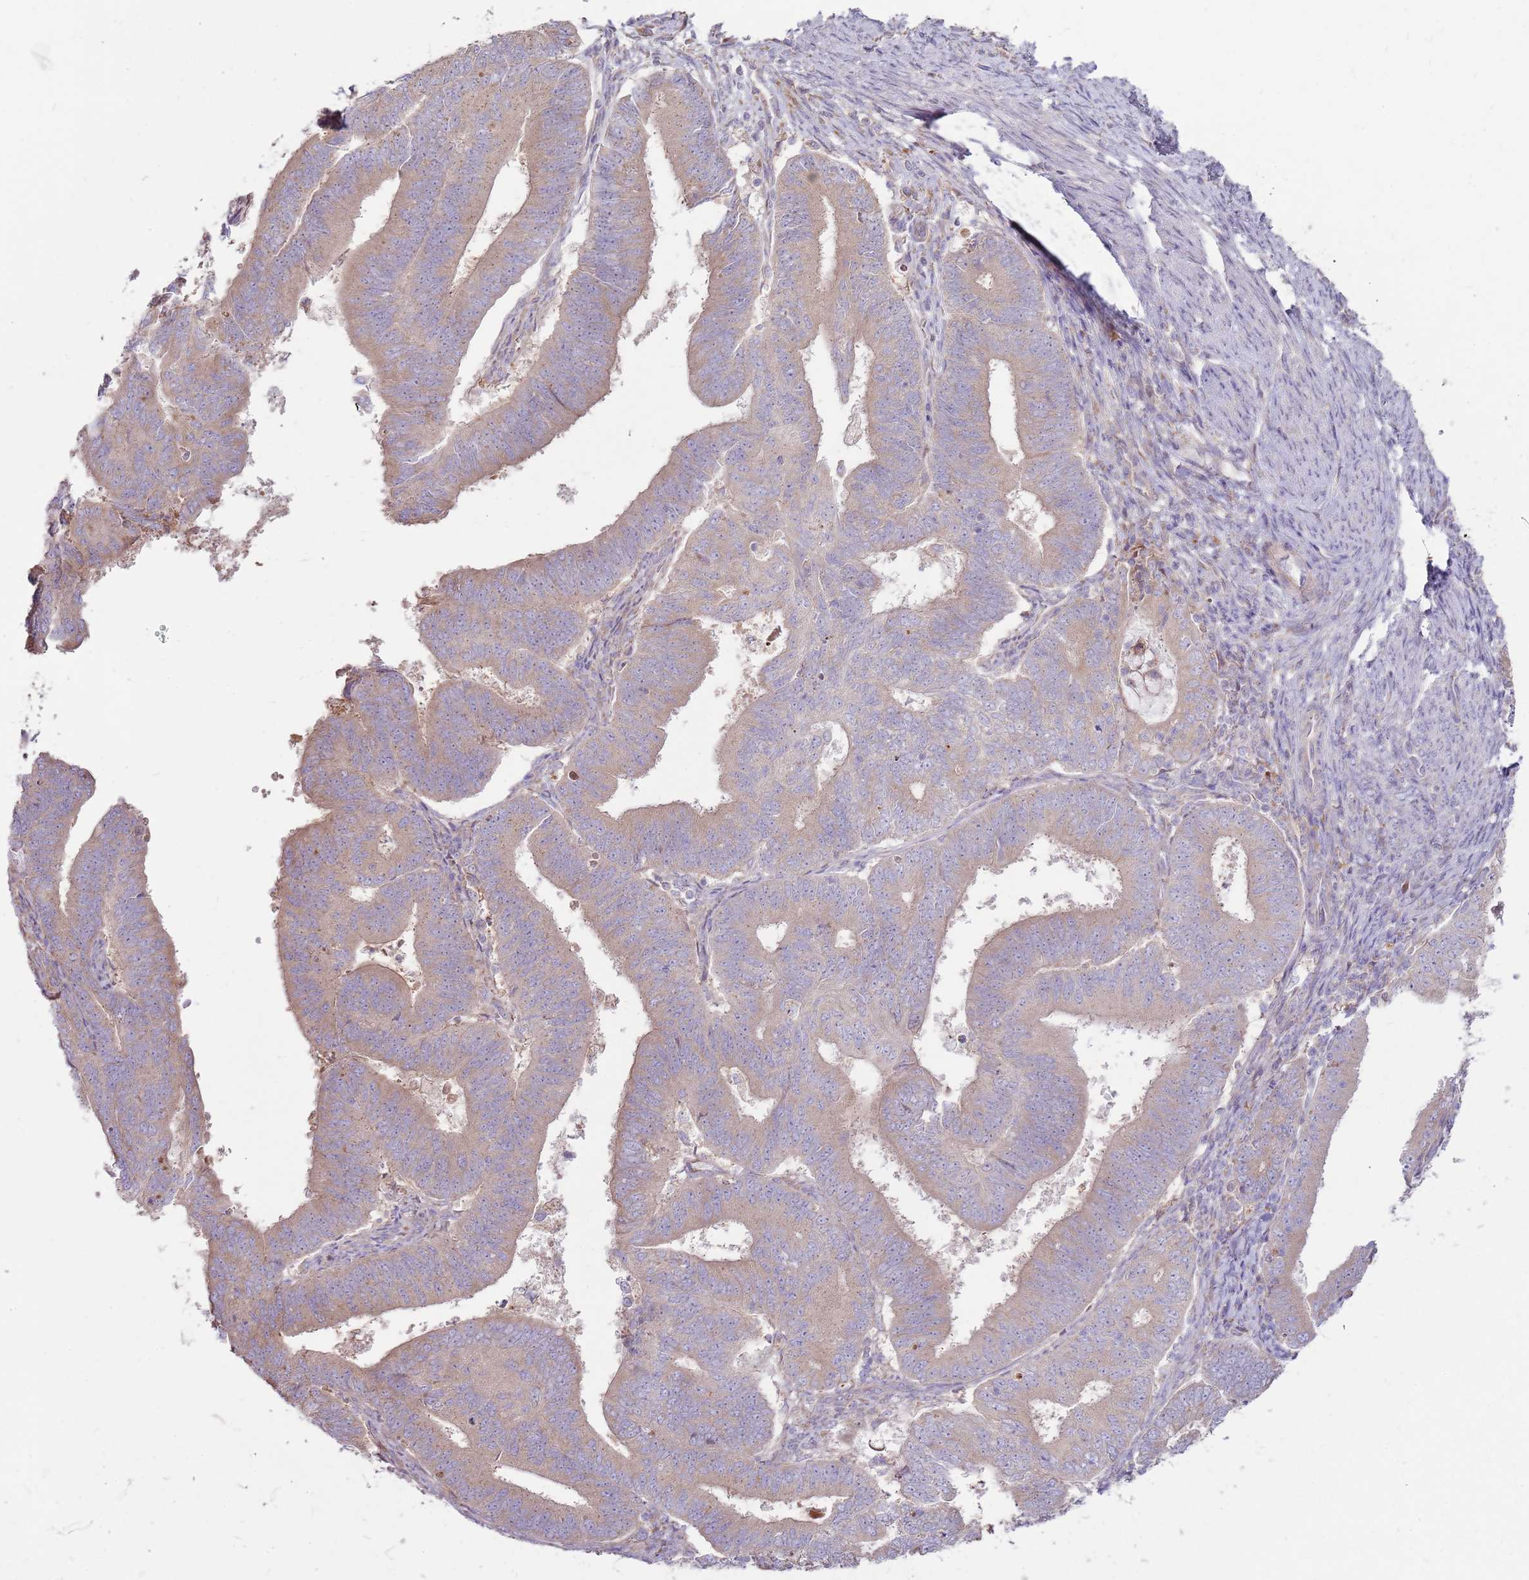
{"staining": {"intensity": "weak", "quantity": ">75%", "location": "cytoplasmic/membranous"}, "tissue": "endometrial cancer", "cell_type": "Tumor cells", "image_type": "cancer", "snomed": [{"axis": "morphology", "description": "Adenocarcinoma, NOS"}, {"axis": "topography", "description": "Endometrium"}], "caption": "A brown stain shows weak cytoplasmic/membranous positivity of a protein in human endometrial cancer tumor cells.", "gene": "EMC1", "patient": {"sex": "female", "age": 70}}